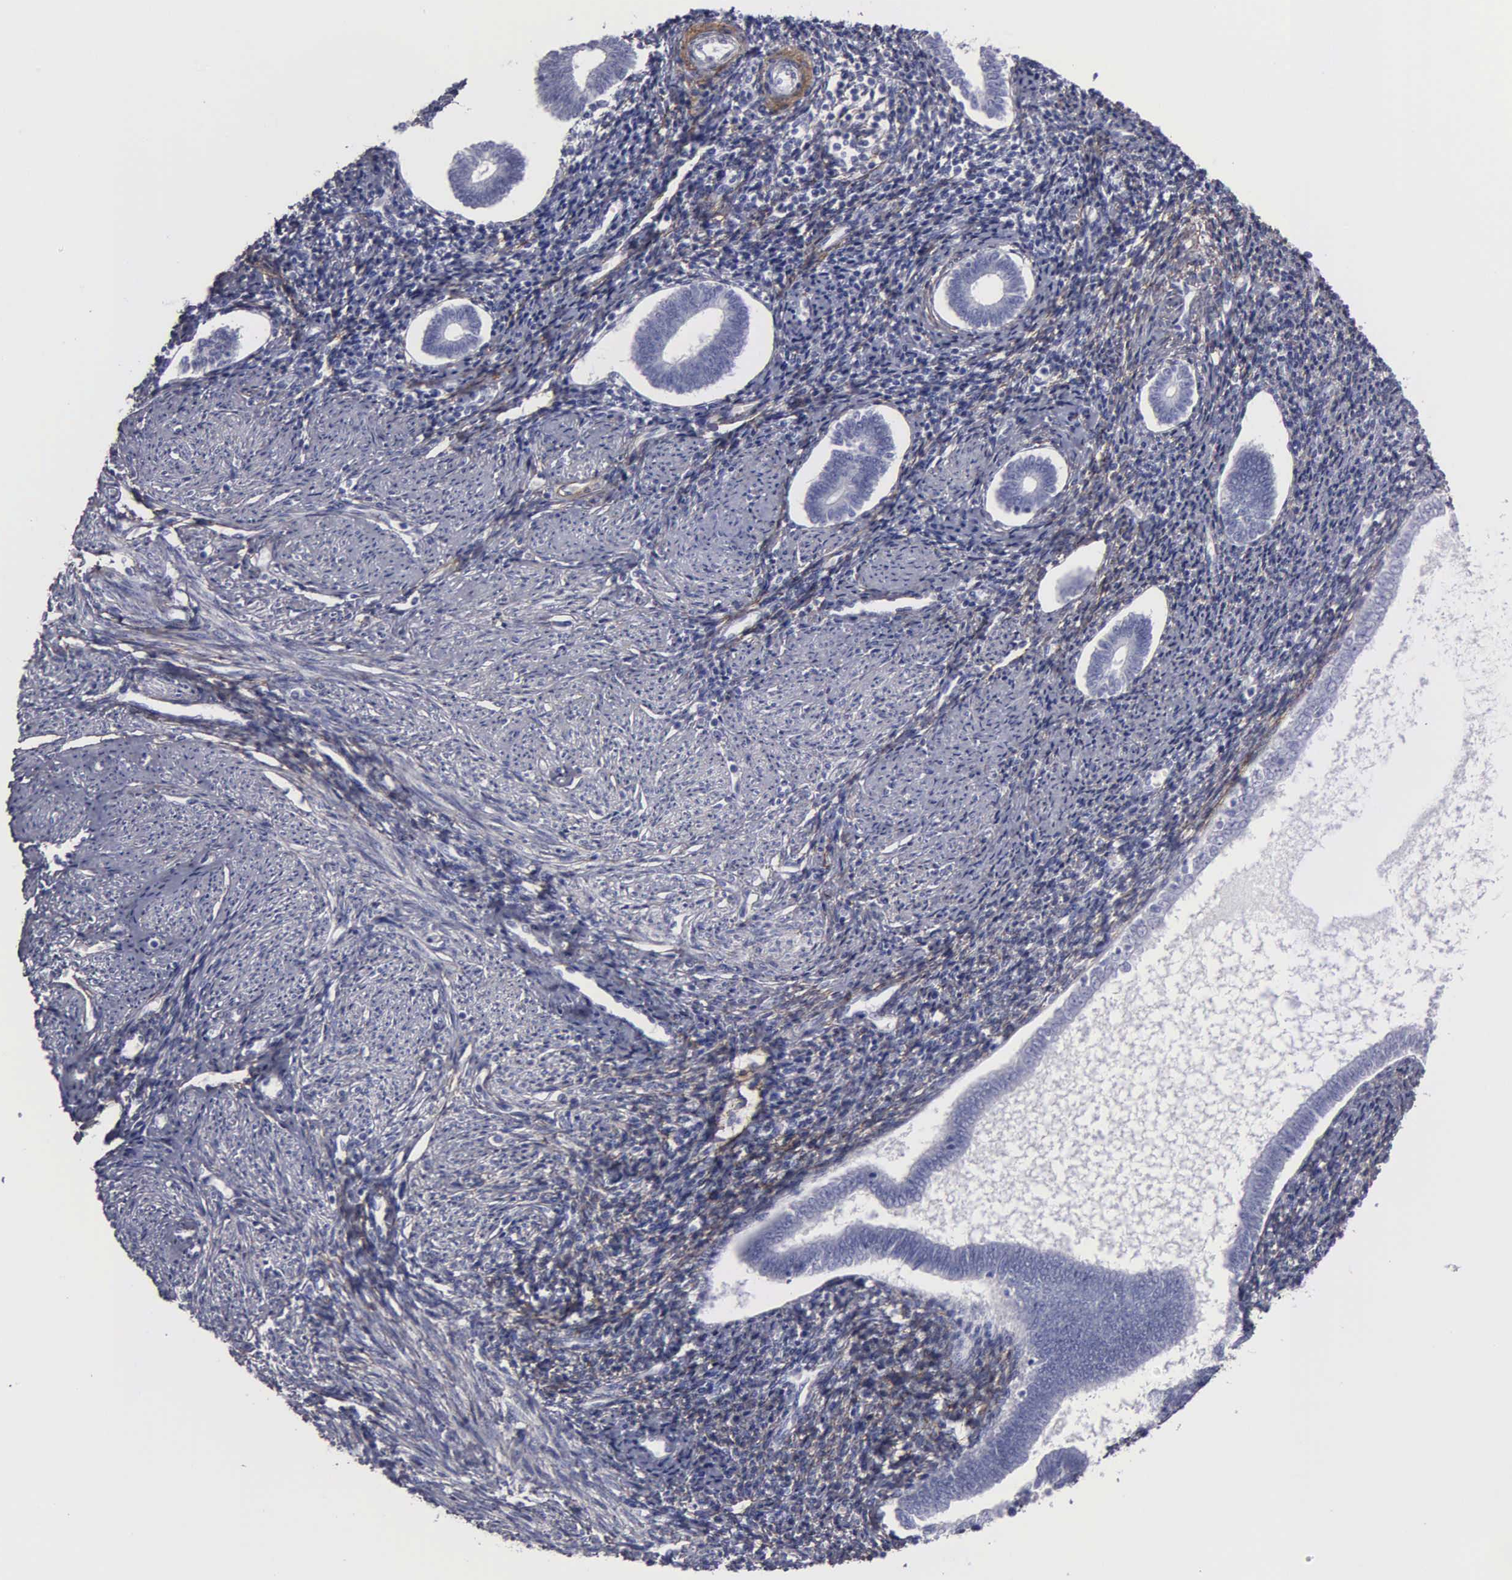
{"staining": {"intensity": "negative", "quantity": "none", "location": "none"}, "tissue": "endometrium", "cell_type": "Cells in endometrial stroma", "image_type": "normal", "snomed": [{"axis": "morphology", "description": "Normal tissue, NOS"}, {"axis": "topography", "description": "Endometrium"}], "caption": "Immunohistochemistry (IHC) of benign human endometrium shows no positivity in cells in endometrial stroma. The staining is performed using DAB brown chromogen with nuclei counter-stained in using hematoxylin.", "gene": "FBLN5", "patient": {"sex": "female", "age": 52}}